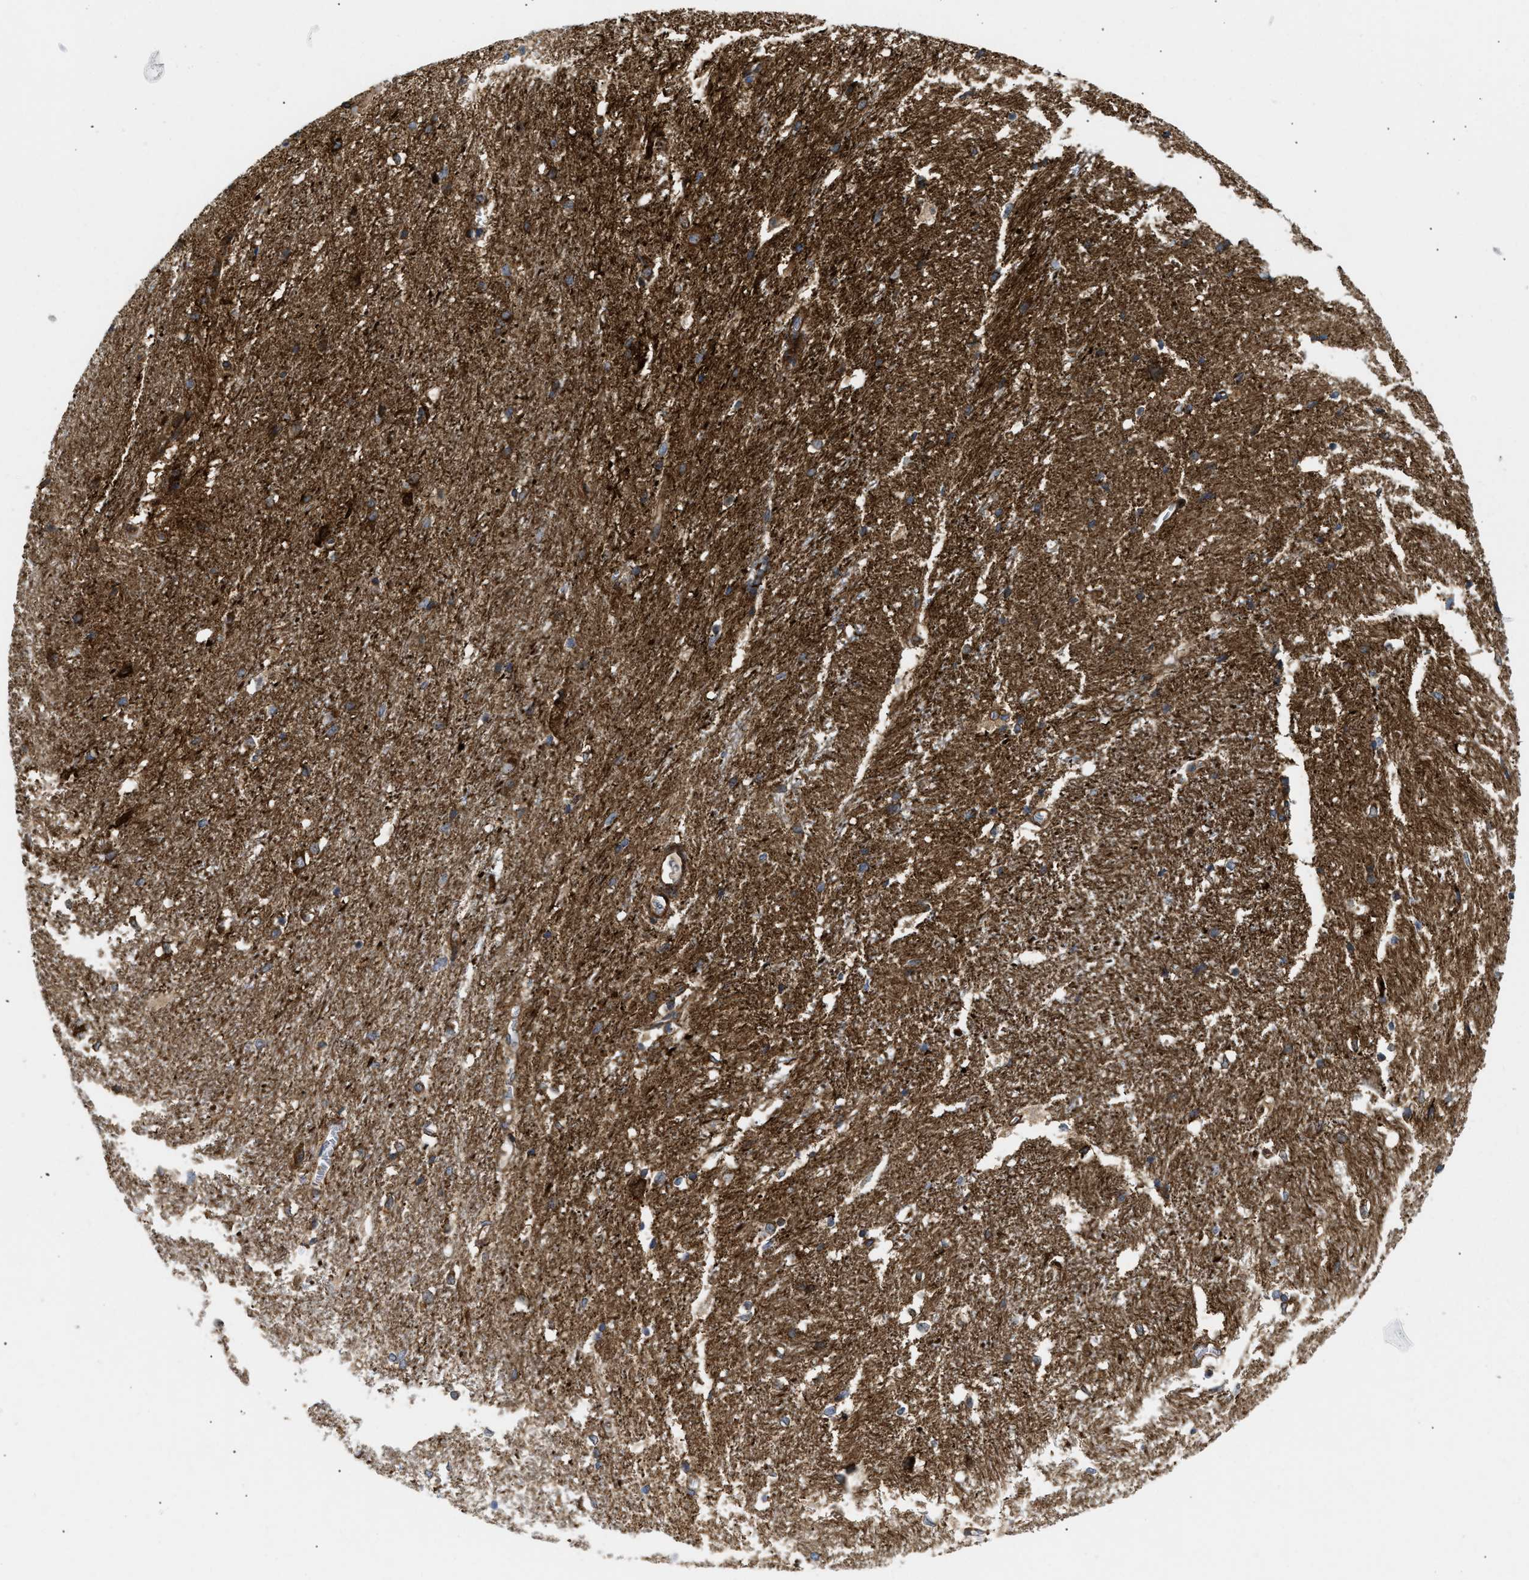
{"staining": {"intensity": "strong", "quantity": ">75%", "location": "cytoplasmic/membranous"}, "tissue": "hippocampus", "cell_type": "Glial cells", "image_type": "normal", "snomed": [{"axis": "morphology", "description": "Normal tissue, NOS"}, {"axis": "topography", "description": "Hippocampus"}], "caption": "Protein expression by immunohistochemistry displays strong cytoplasmic/membranous positivity in about >75% of glial cells in normal hippocampus.", "gene": "DCTN4", "patient": {"sex": "female", "age": 19}}